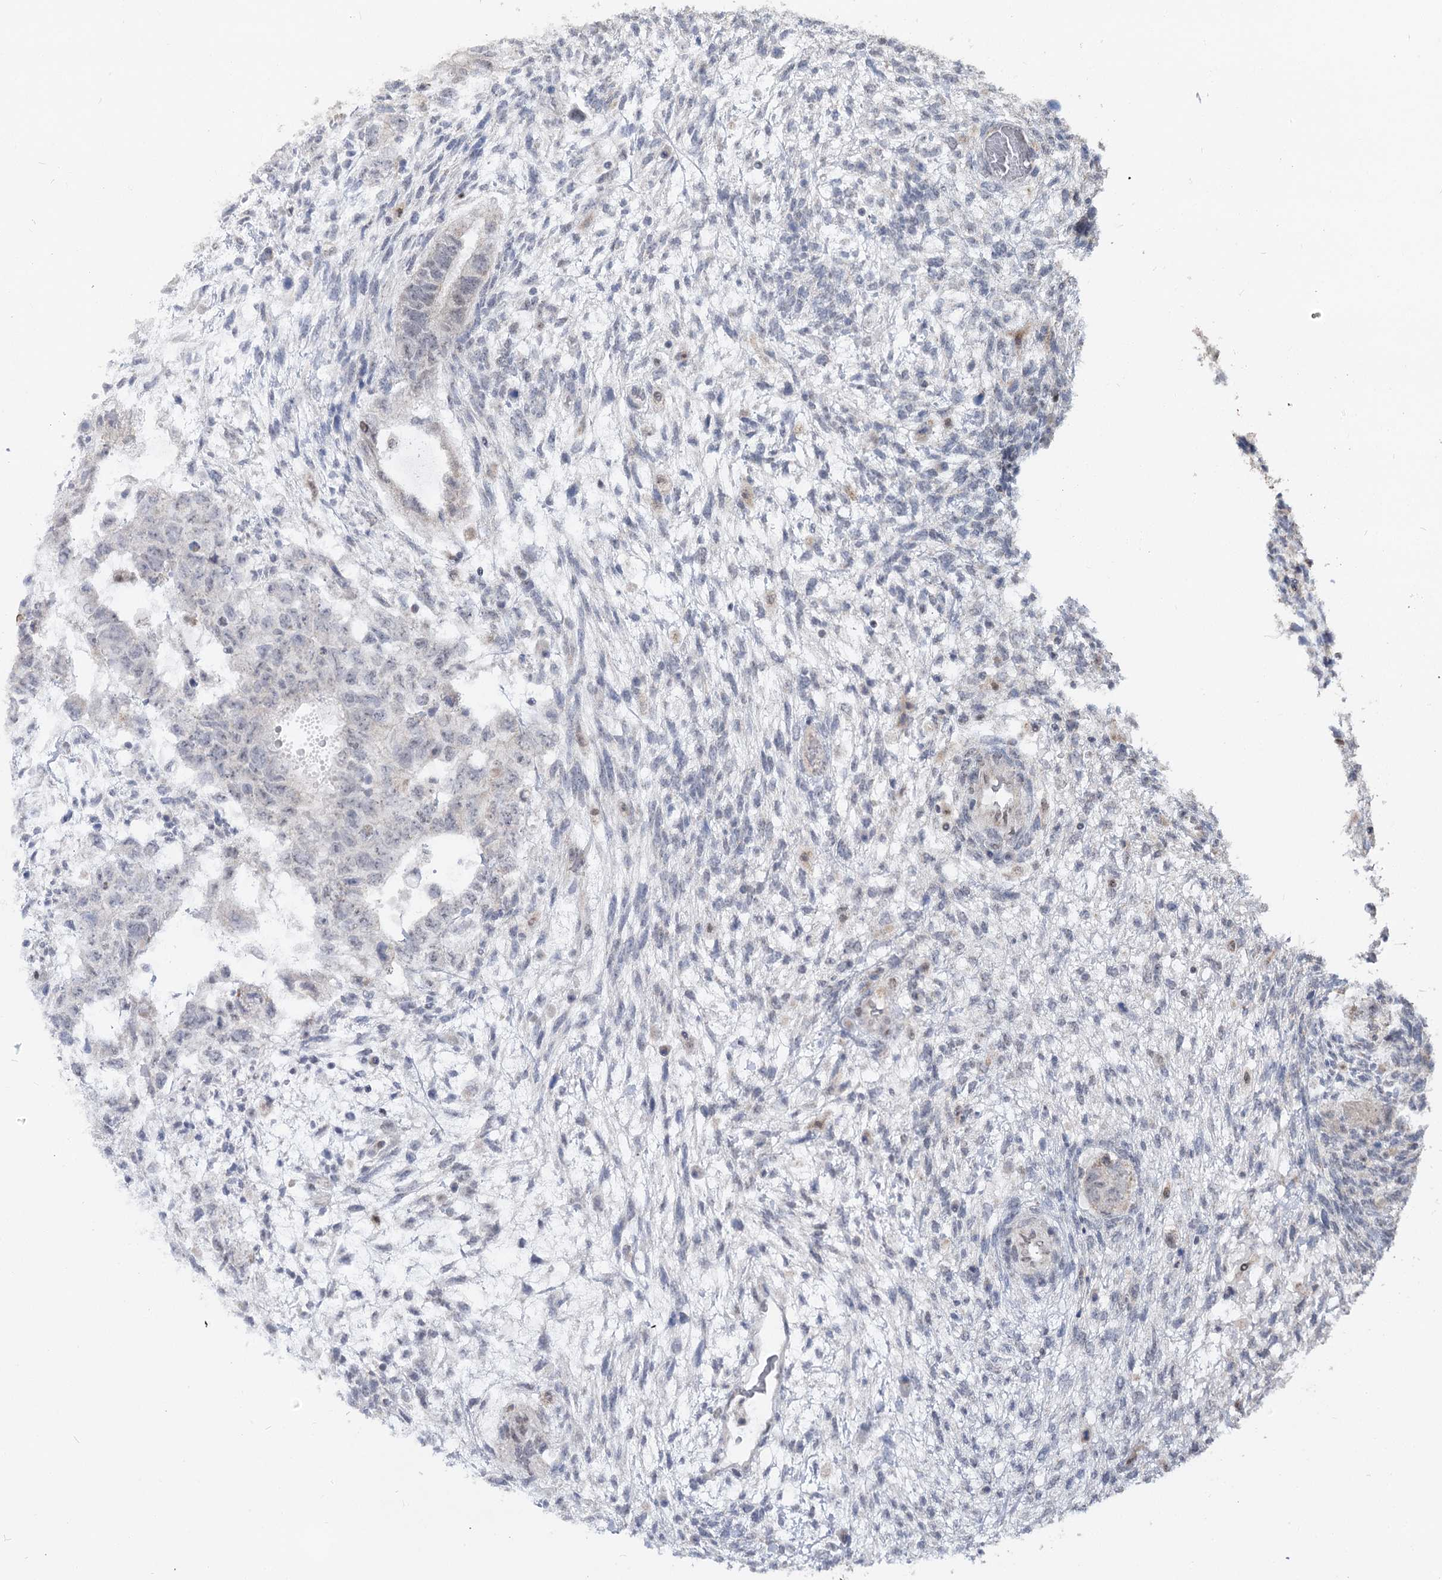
{"staining": {"intensity": "negative", "quantity": "none", "location": "none"}, "tissue": "testis cancer", "cell_type": "Tumor cells", "image_type": "cancer", "snomed": [{"axis": "morphology", "description": "Normal tissue, NOS"}, {"axis": "morphology", "description": "Carcinoma, Embryonal, NOS"}, {"axis": "topography", "description": "Testis"}], "caption": "Image shows no protein staining in tumor cells of testis cancer tissue.", "gene": "RUFY4", "patient": {"sex": "male", "age": 36}}